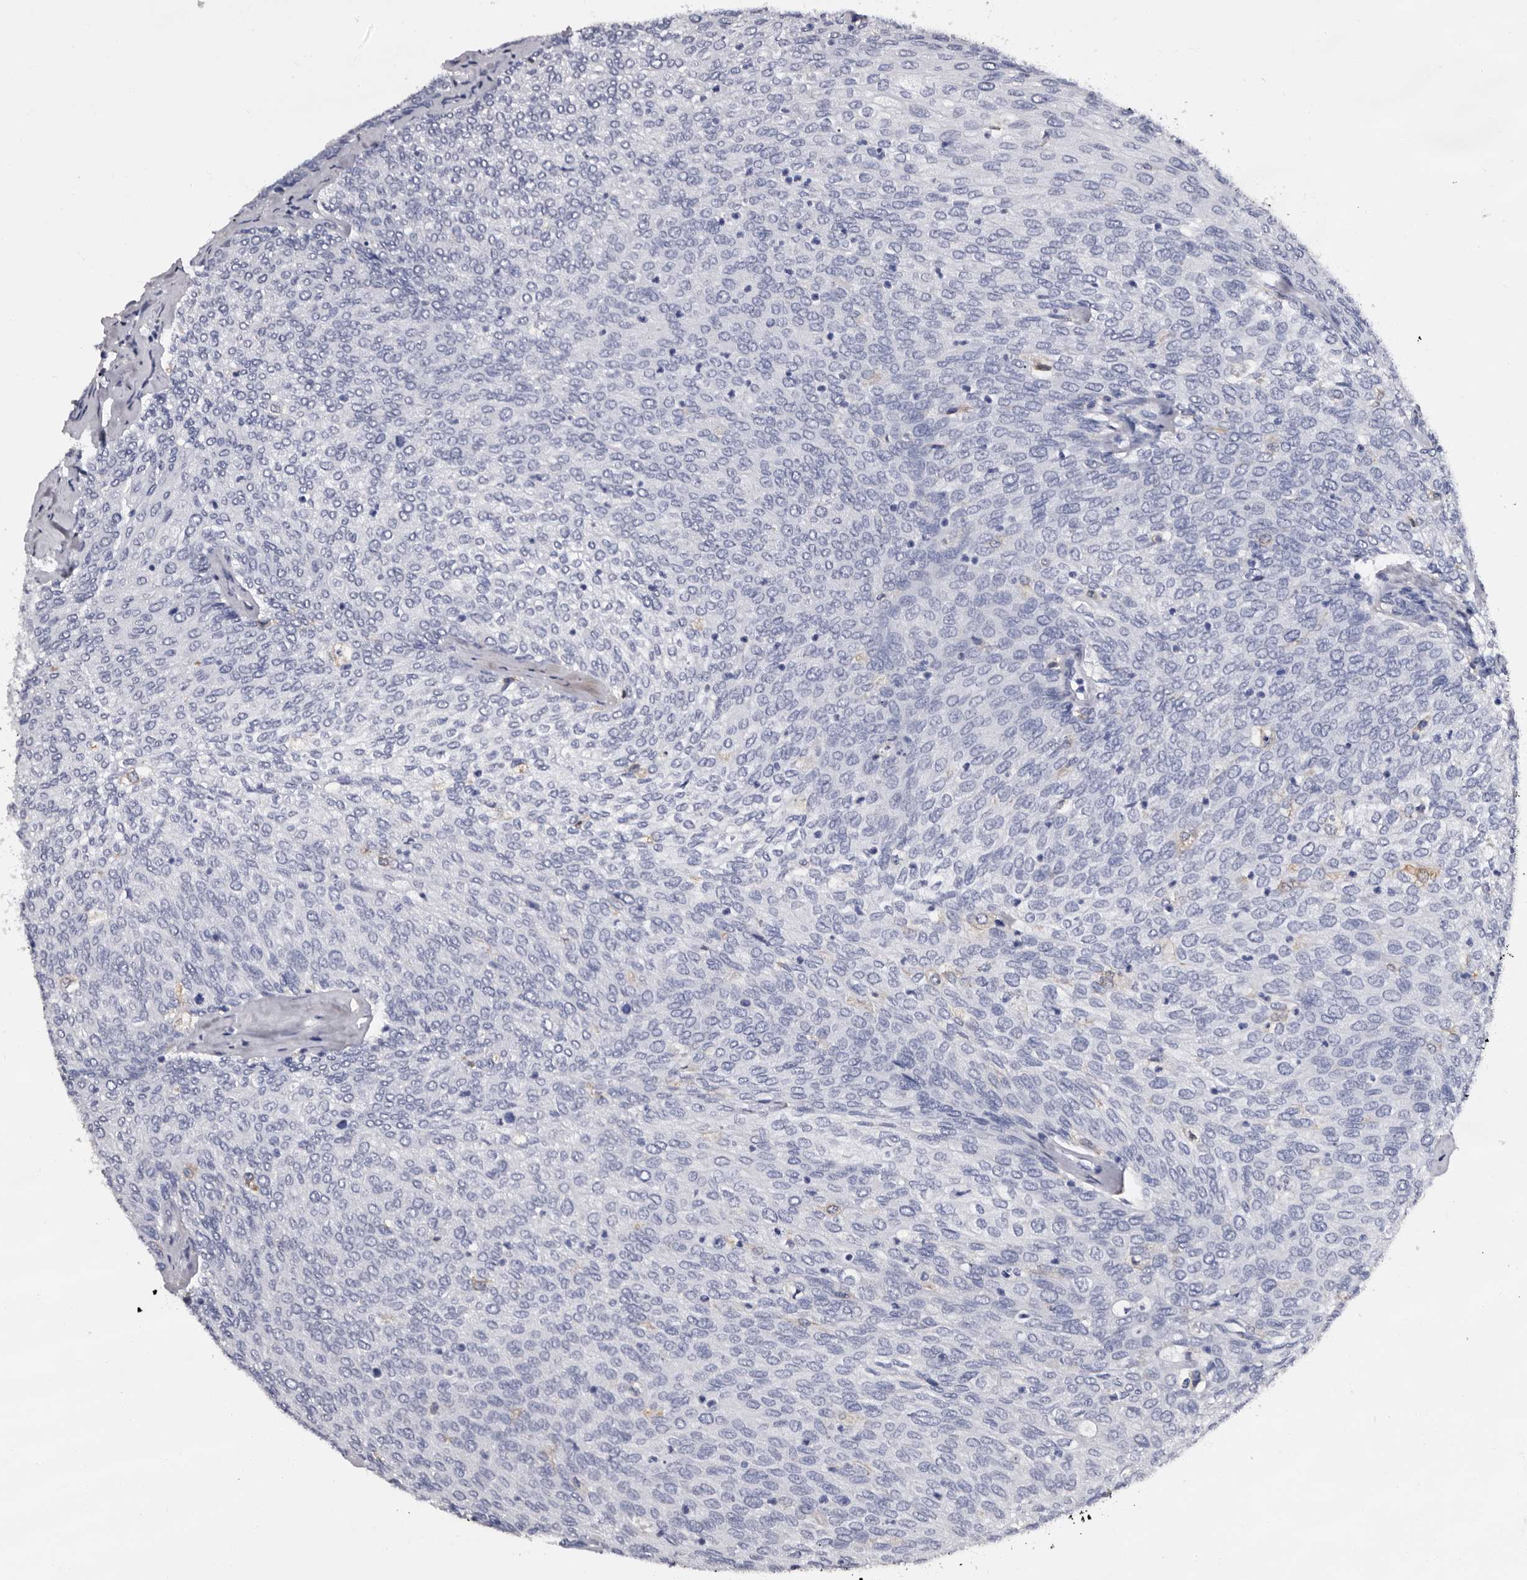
{"staining": {"intensity": "negative", "quantity": "none", "location": "none"}, "tissue": "urothelial cancer", "cell_type": "Tumor cells", "image_type": "cancer", "snomed": [{"axis": "morphology", "description": "Urothelial carcinoma, Low grade"}, {"axis": "topography", "description": "Urinary bladder"}], "caption": "Tumor cells show no significant protein expression in low-grade urothelial carcinoma.", "gene": "EPB41L3", "patient": {"sex": "female", "age": 79}}